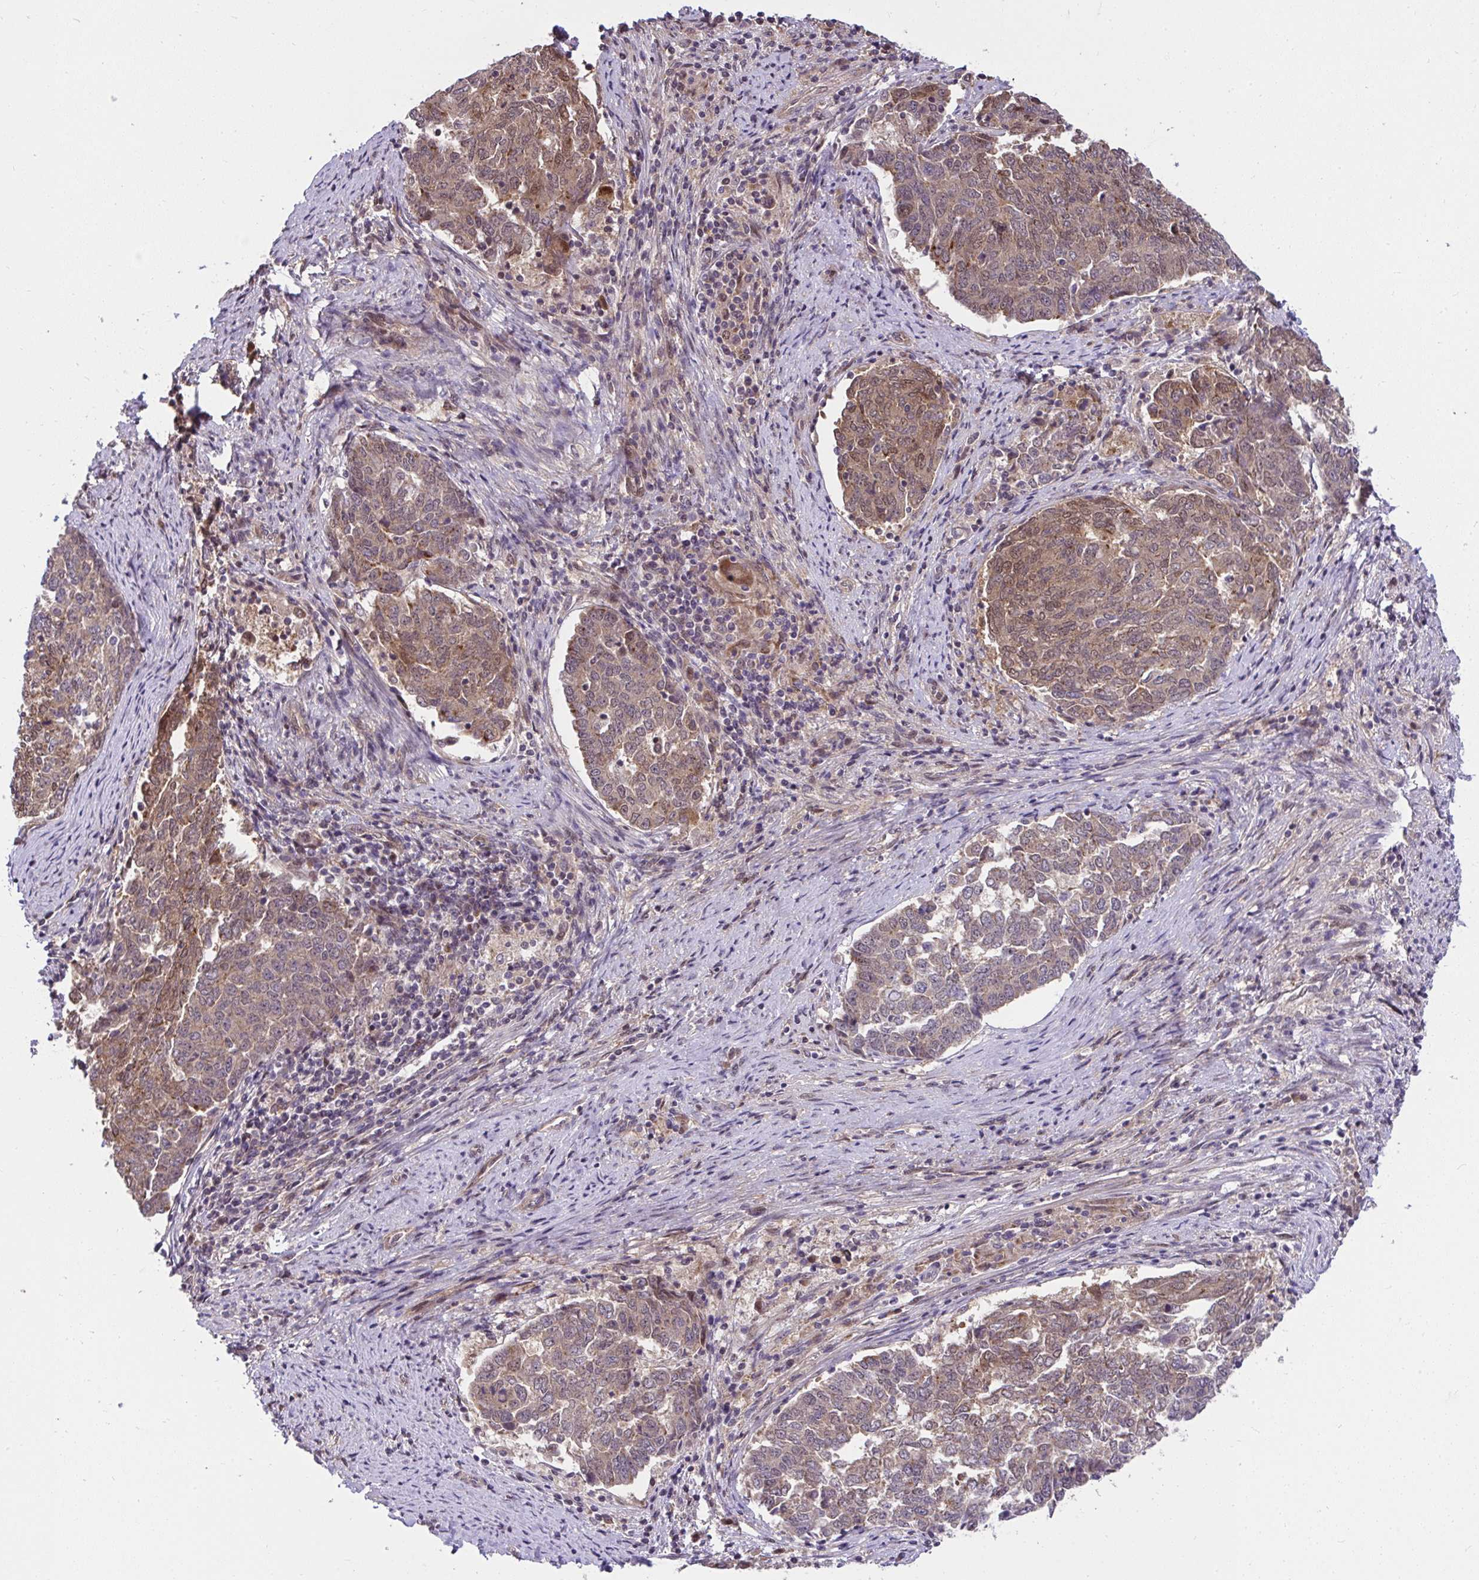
{"staining": {"intensity": "moderate", "quantity": ">75%", "location": "cytoplasmic/membranous"}, "tissue": "endometrial cancer", "cell_type": "Tumor cells", "image_type": "cancer", "snomed": [{"axis": "morphology", "description": "Adenocarcinoma, NOS"}, {"axis": "topography", "description": "Endometrium"}], "caption": "Immunohistochemical staining of endometrial cancer (adenocarcinoma) shows medium levels of moderate cytoplasmic/membranous expression in approximately >75% of tumor cells. The staining was performed using DAB (3,3'-diaminobenzidine) to visualize the protein expression in brown, while the nuclei were stained in blue with hematoxylin (Magnification: 20x).", "gene": "RDH14", "patient": {"sex": "female", "age": 80}}